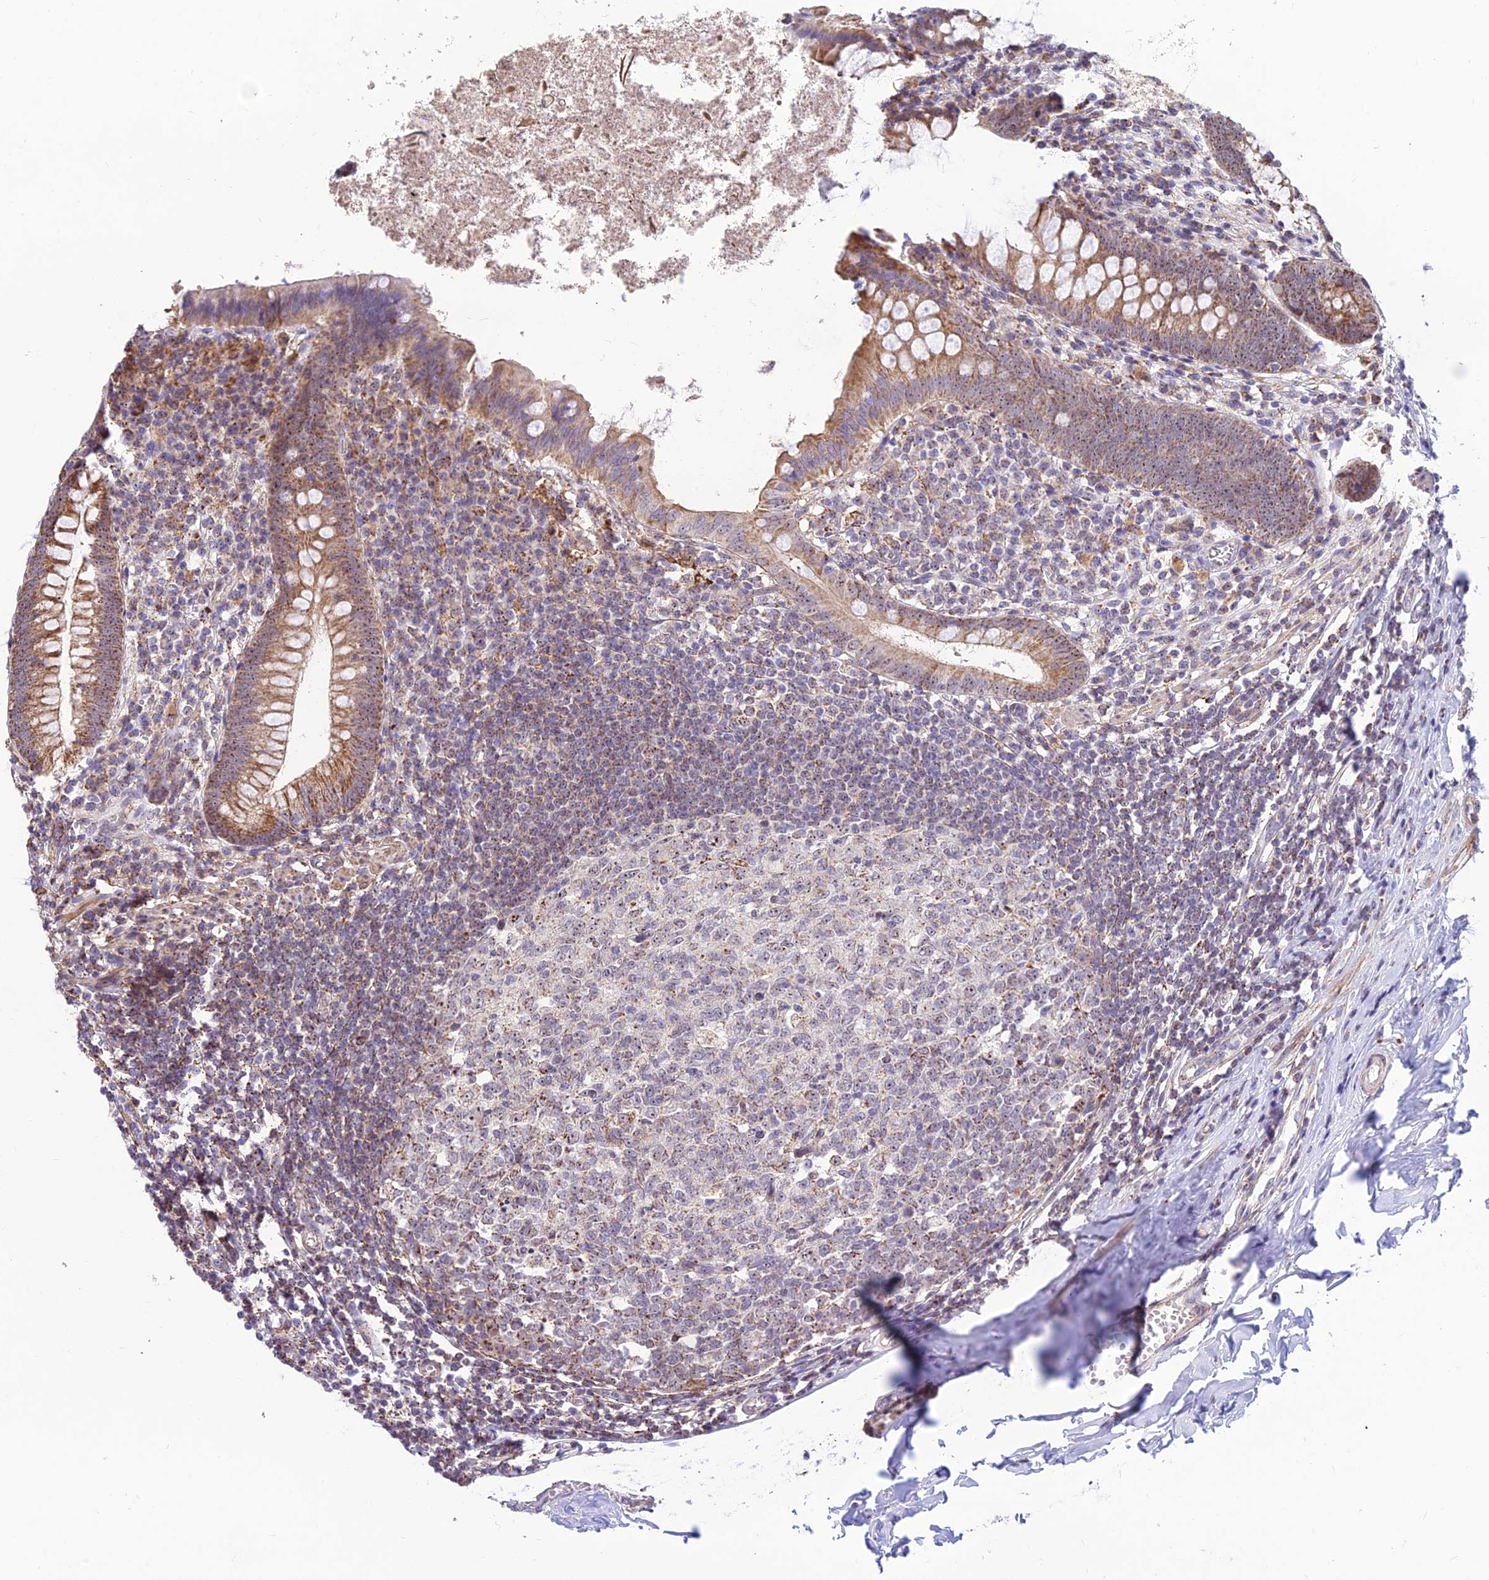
{"staining": {"intensity": "moderate", "quantity": ">75%", "location": "cytoplasmic/membranous,nuclear"}, "tissue": "appendix", "cell_type": "Glandular cells", "image_type": "normal", "snomed": [{"axis": "morphology", "description": "Normal tissue, NOS"}, {"axis": "topography", "description": "Appendix"}], "caption": "Approximately >75% of glandular cells in benign appendix demonstrate moderate cytoplasmic/membranous,nuclear protein staining as visualized by brown immunohistochemical staining.", "gene": "POLR1G", "patient": {"sex": "female", "age": 51}}